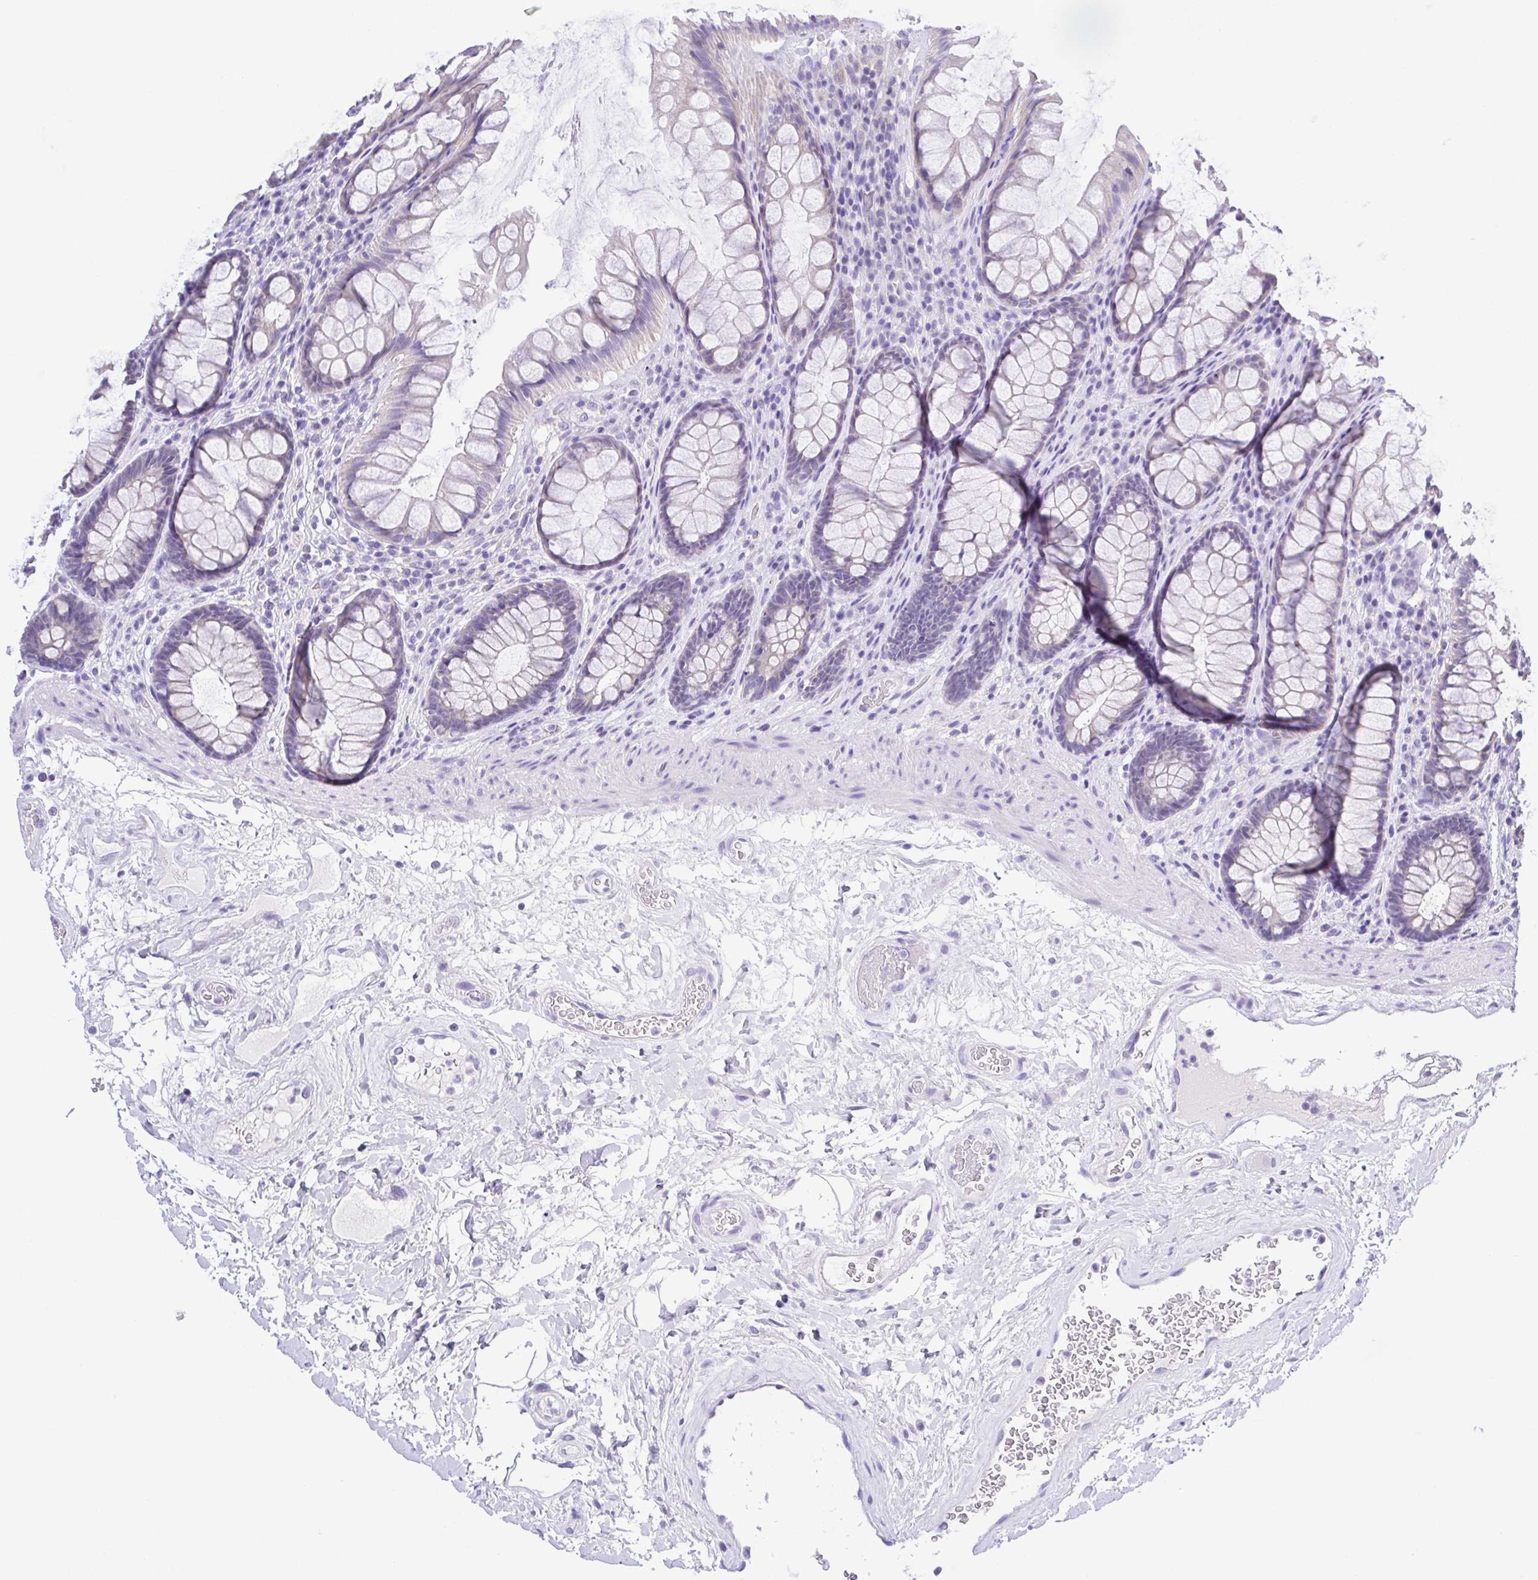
{"staining": {"intensity": "negative", "quantity": "none", "location": "none"}, "tissue": "rectum", "cell_type": "Glandular cells", "image_type": "normal", "snomed": [{"axis": "morphology", "description": "Normal tissue, NOS"}, {"axis": "topography", "description": "Rectum"}], "caption": "DAB (3,3'-diaminobenzidine) immunohistochemical staining of normal rectum demonstrates no significant positivity in glandular cells.", "gene": "CD72", "patient": {"sex": "male", "age": 72}}